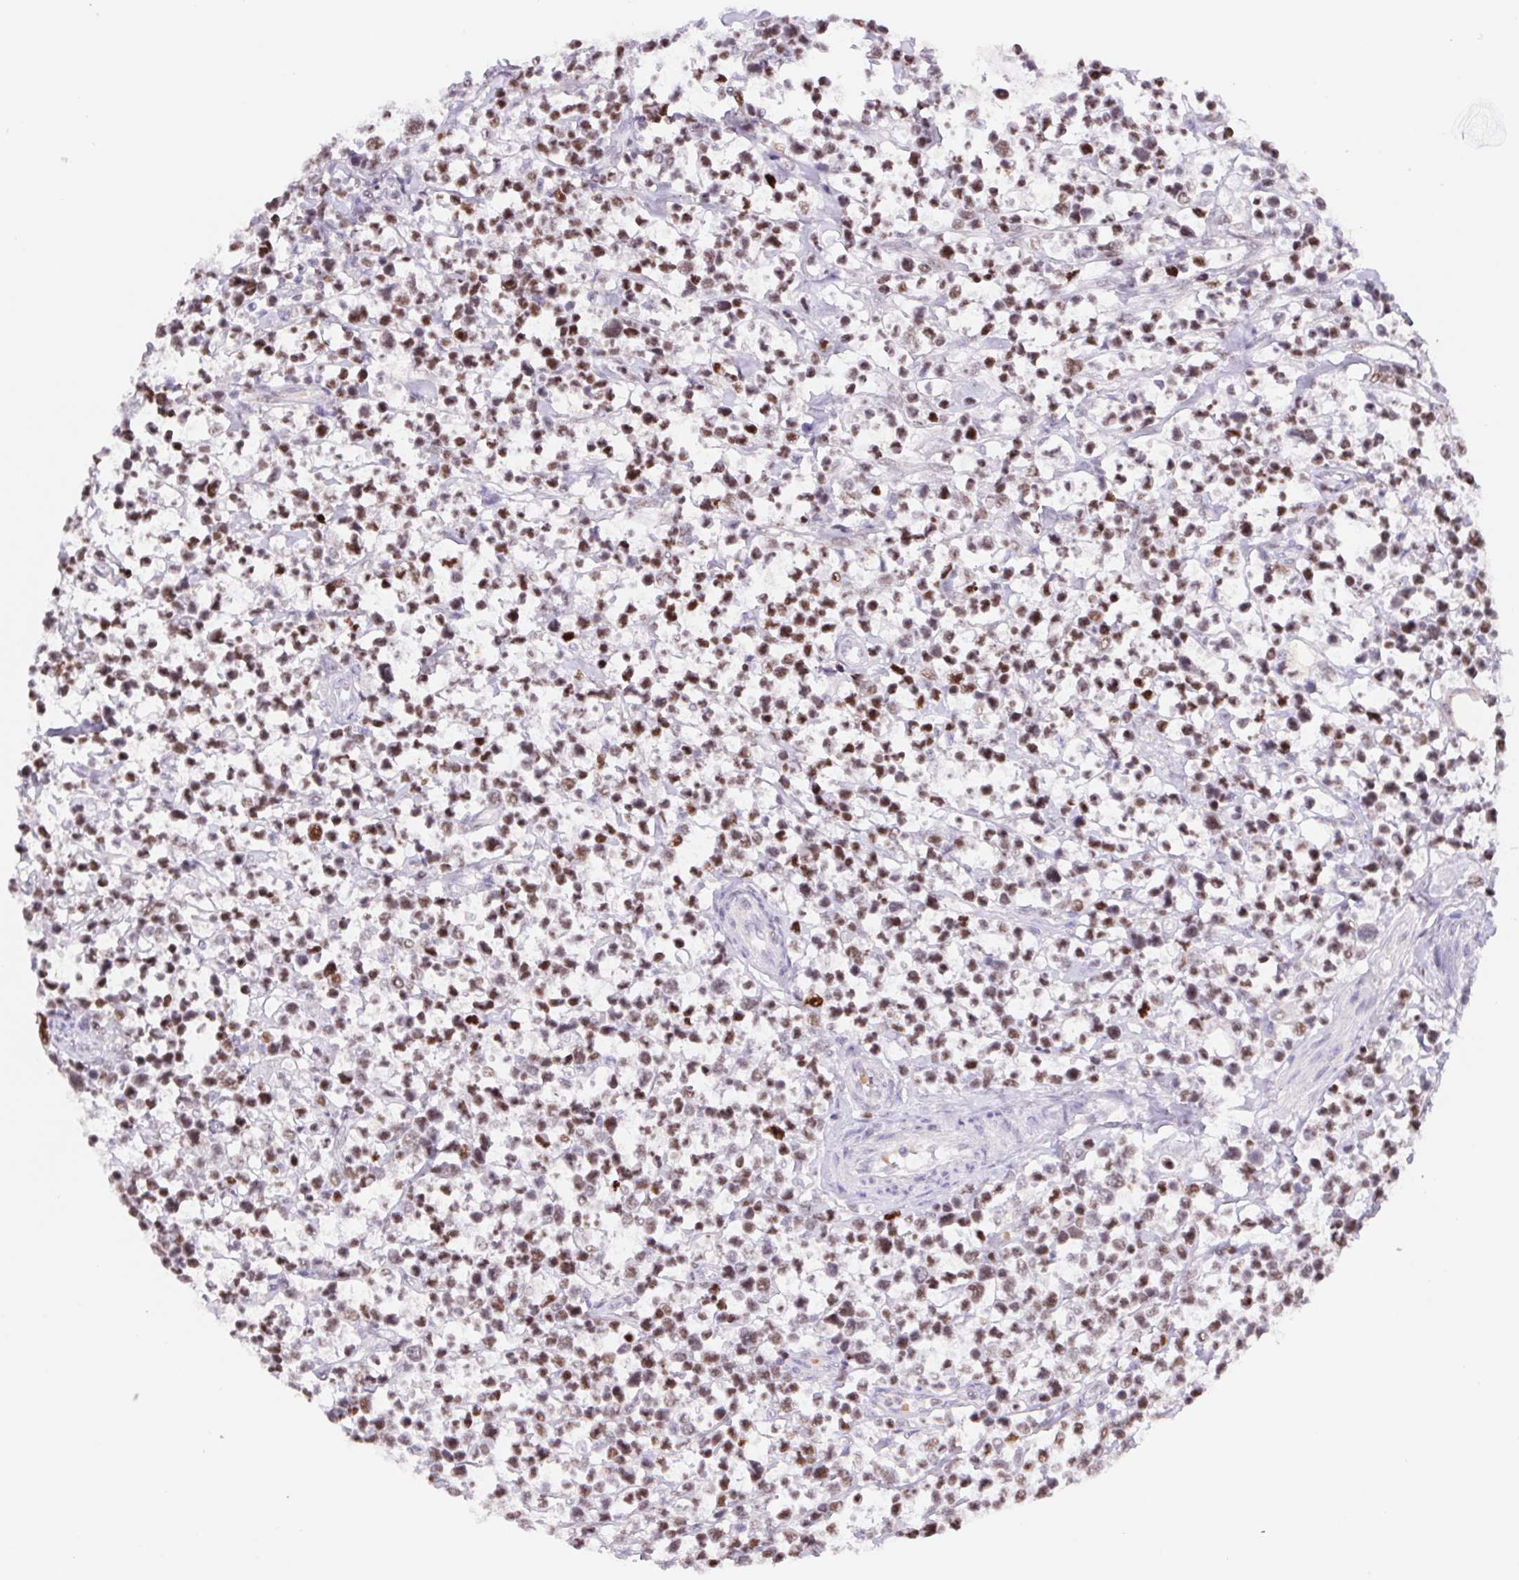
{"staining": {"intensity": "moderate", "quantity": ">75%", "location": "nuclear"}, "tissue": "lymphoma", "cell_type": "Tumor cells", "image_type": "cancer", "snomed": [{"axis": "morphology", "description": "Malignant lymphoma, non-Hodgkin's type, High grade"}, {"axis": "topography", "description": "Soft tissue"}], "caption": "Moderate nuclear expression for a protein is appreciated in approximately >75% of tumor cells of lymphoma using immunohistochemistry (IHC).", "gene": "TRERF1", "patient": {"sex": "female", "age": 56}}